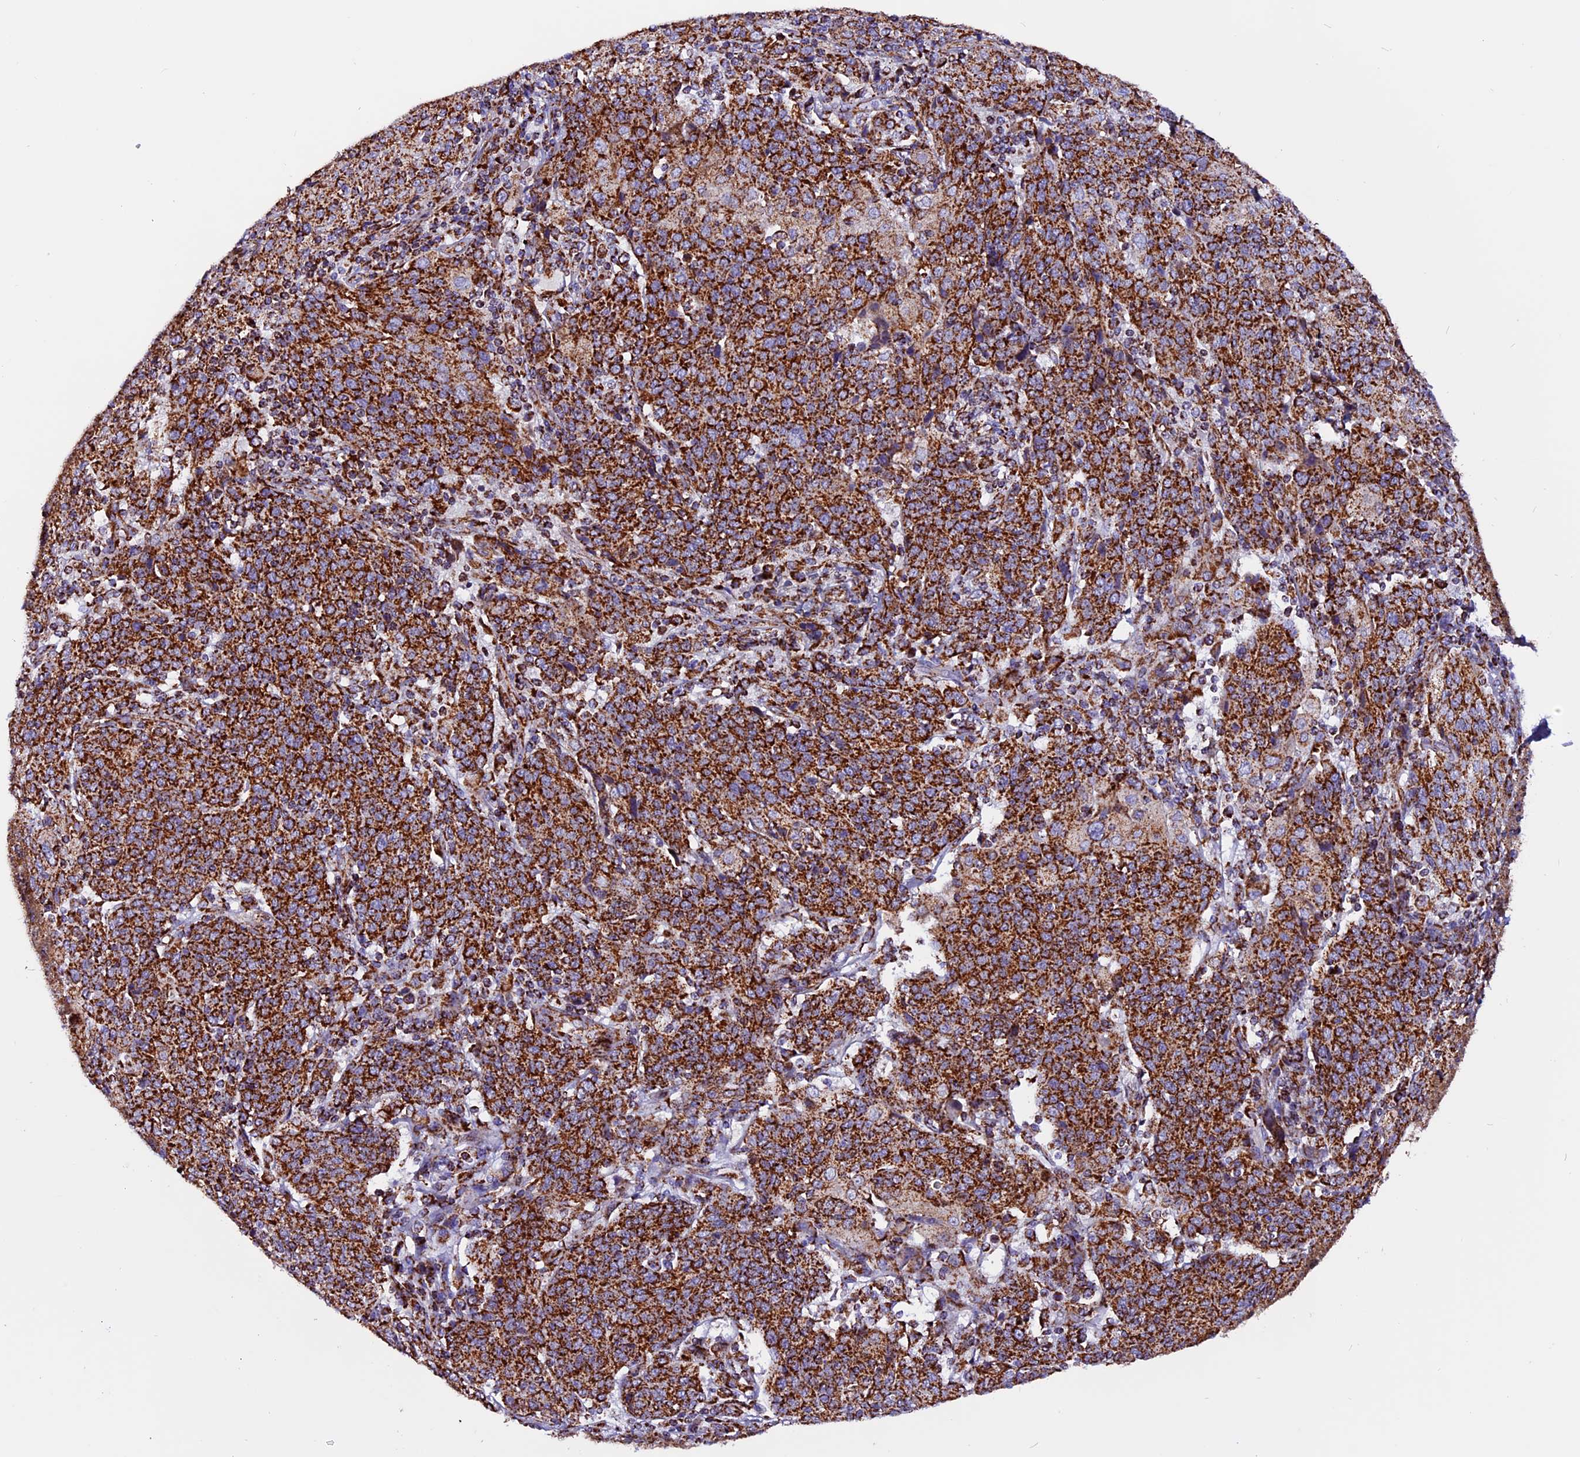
{"staining": {"intensity": "strong", "quantity": ">75%", "location": "cytoplasmic/membranous"}, "tissue": "cervical cancer", "cell_type": "Tumor cells", "image_type": "cancer", "snomed": [{"axis": "morphology", "description": "Squamous cell carcinoma, NOS"}, {"axis": "topography", "description": "Cervix"}], "caption": "Strong cytoplasmic/membranous staining is present in about >75% of tumor cells in cervical cancer. (Stains: DAB (3,3'-diaminobenzidine) in brown, nuclei in blue, Microscopy: brightfield microscopy at high magnification).", "gene": "CX3CL1", "patient": {"sex": "female", "age": 67}}